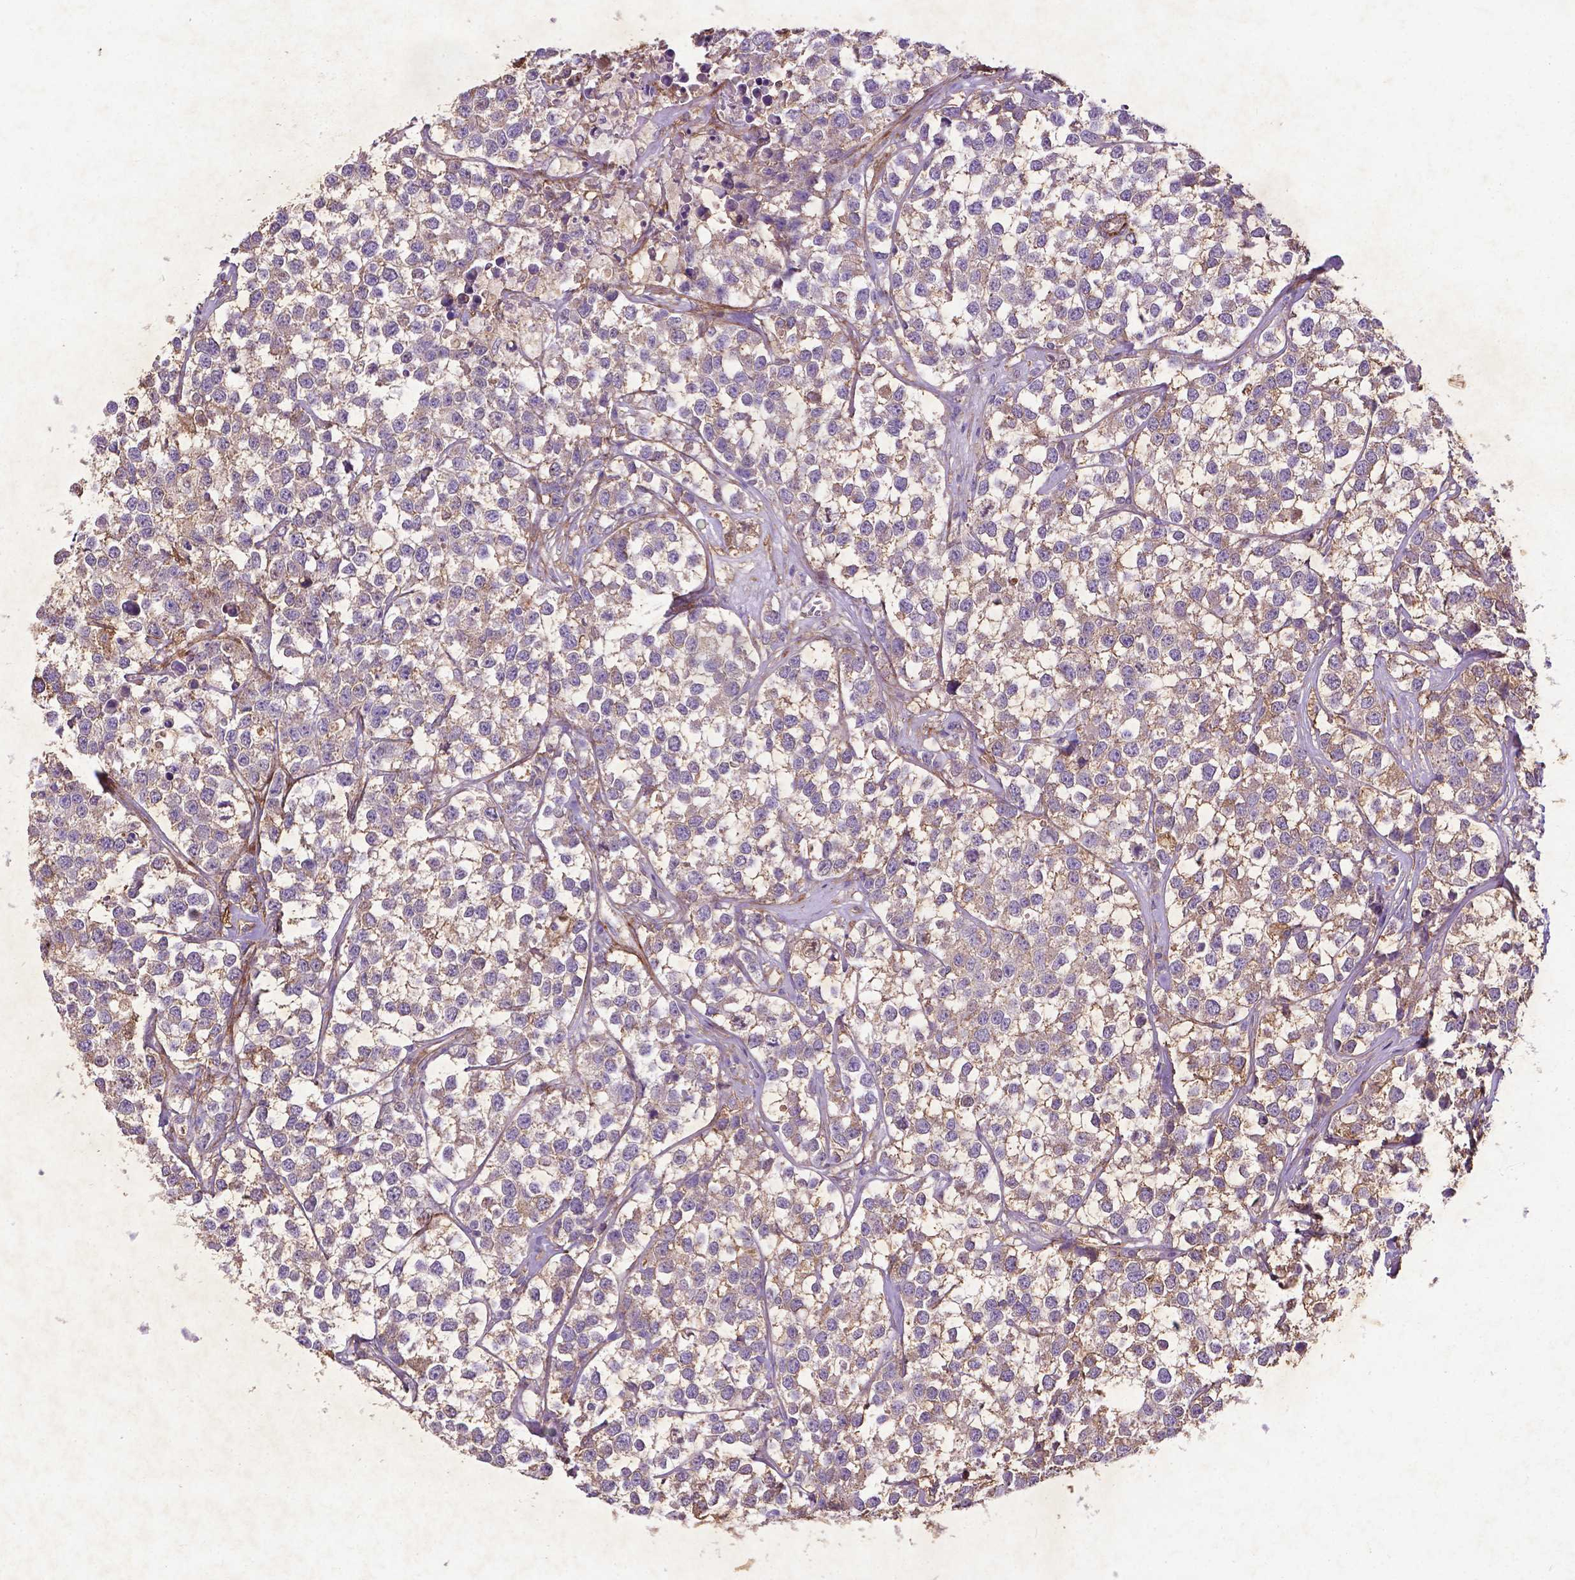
{"staining": {"intensity": "weak", "quantity": "25%-75%", "location": "cytoplasmic/membranous"}, "tissue": "testis cancer", "cell_type": "Tumor cells", "image_type": "cancer", "snomed": [{"axis": "morphology", "description": "Seminoma, NOS"}, {"axis": "topography", "description": "Testis"}], "caption": "A low amount of weak cytoplasmic/membranous positivity is identified in about 25%-75% of tumor cells in testis cancer (seminoma) tissue. (DAB (3,3'-diaminobenzidine) IHC with brightfield microscopy, high magnification).", "gene": "RRAS", "patient": {"sex": "male", "age": 59}}